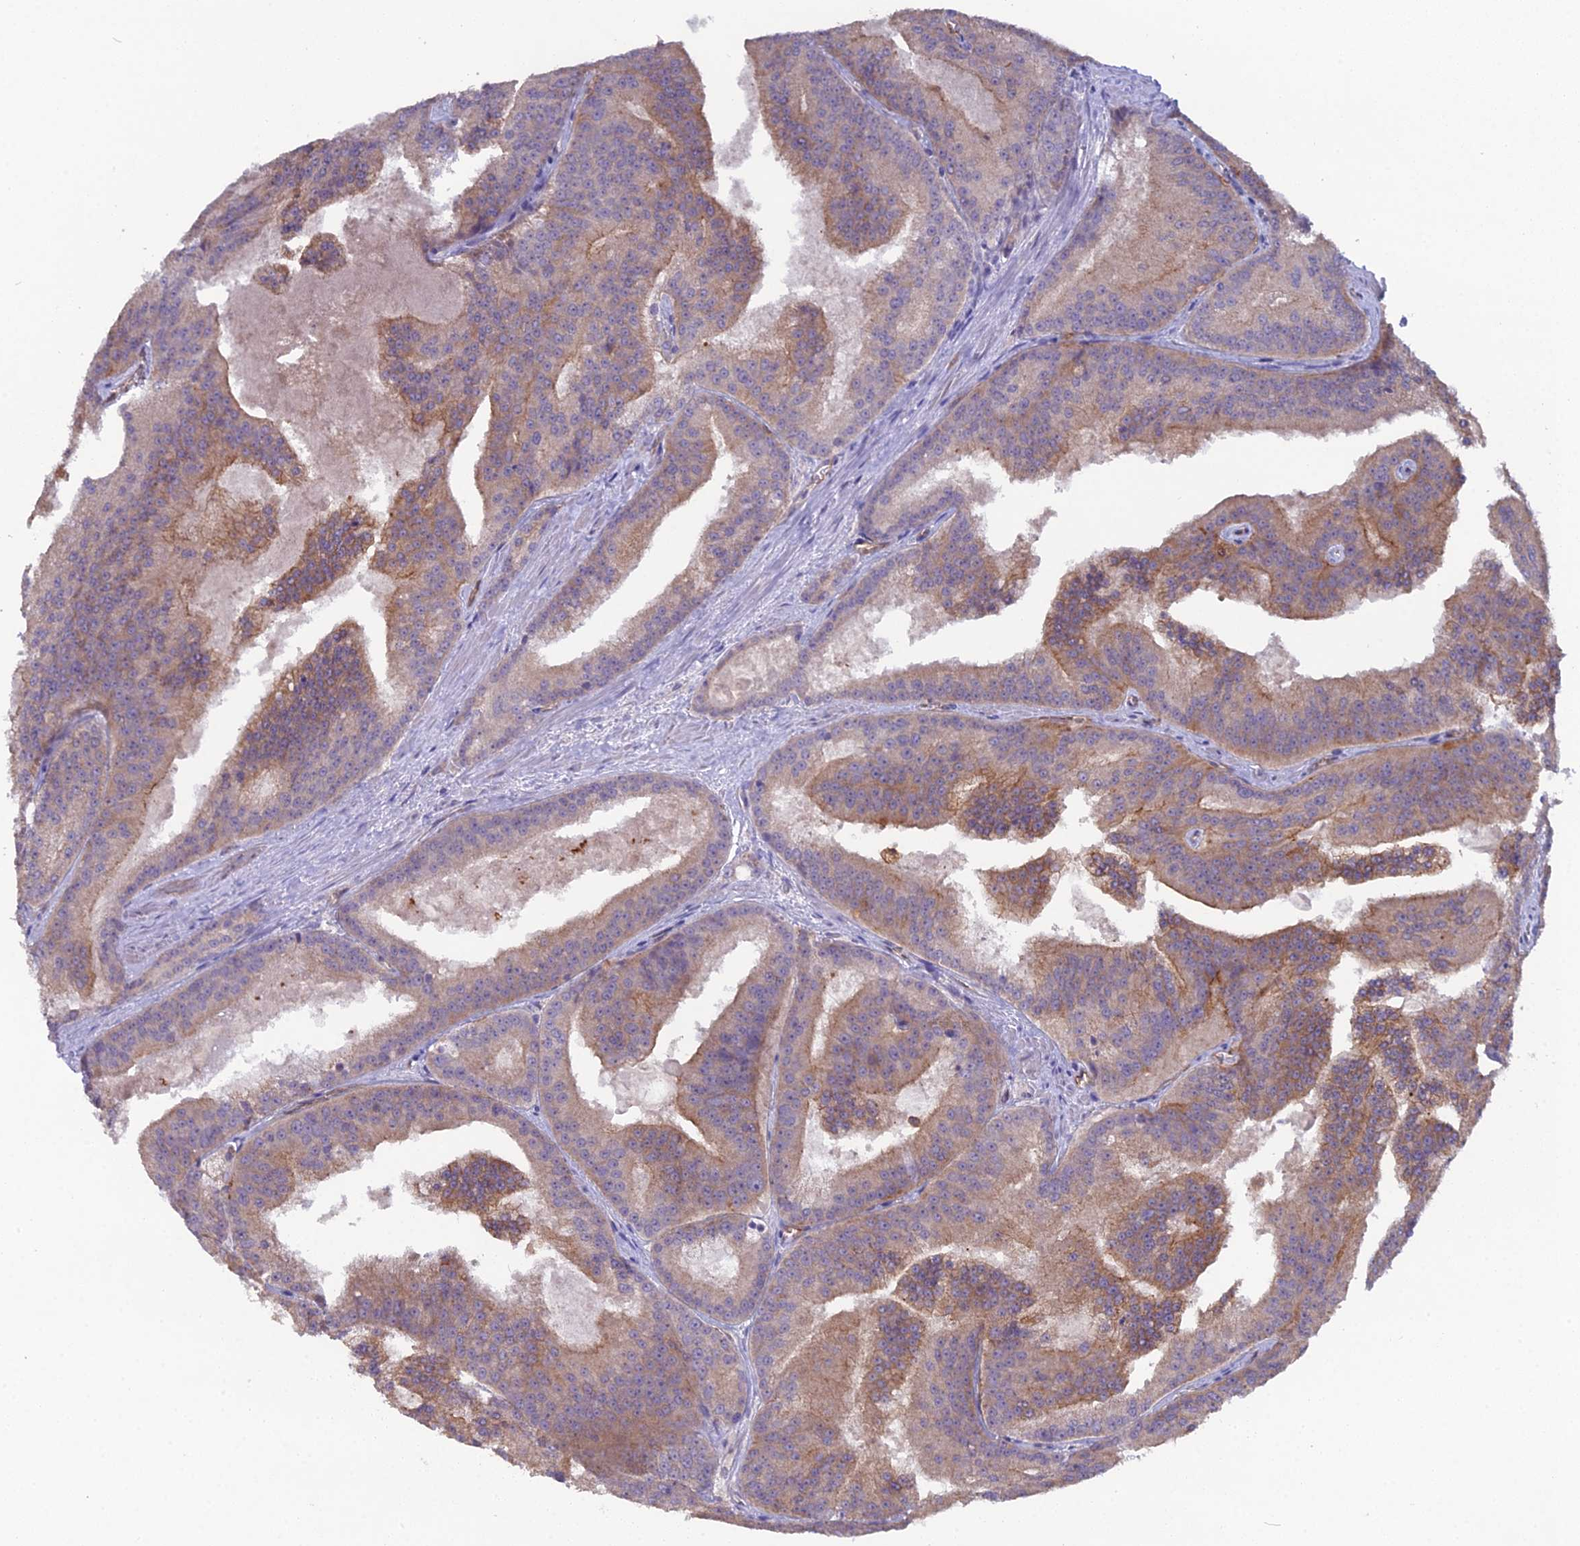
{"staining": {"intensity": "moderate", "quantity": ">75%", "location": "cytoplasmic/membranous"}, "tissue": "prostate cancer", "cell_type": "Tumor cells", "image_type": "cancer", "snomed": [{"axis": "morphology", "description": "Adenocarcinoma, High grade"}, {"axis": "topography", "description": "Prostate"}], "caption": "Protein analysis of adenocarcinoma (high-grade) (prostate) tissue exhibits moderate cytoplasmic/membranous expression in about >75% of tumor cells.", "gene": "CFAP47", "patient": {"sex": "male", "age": 61}}